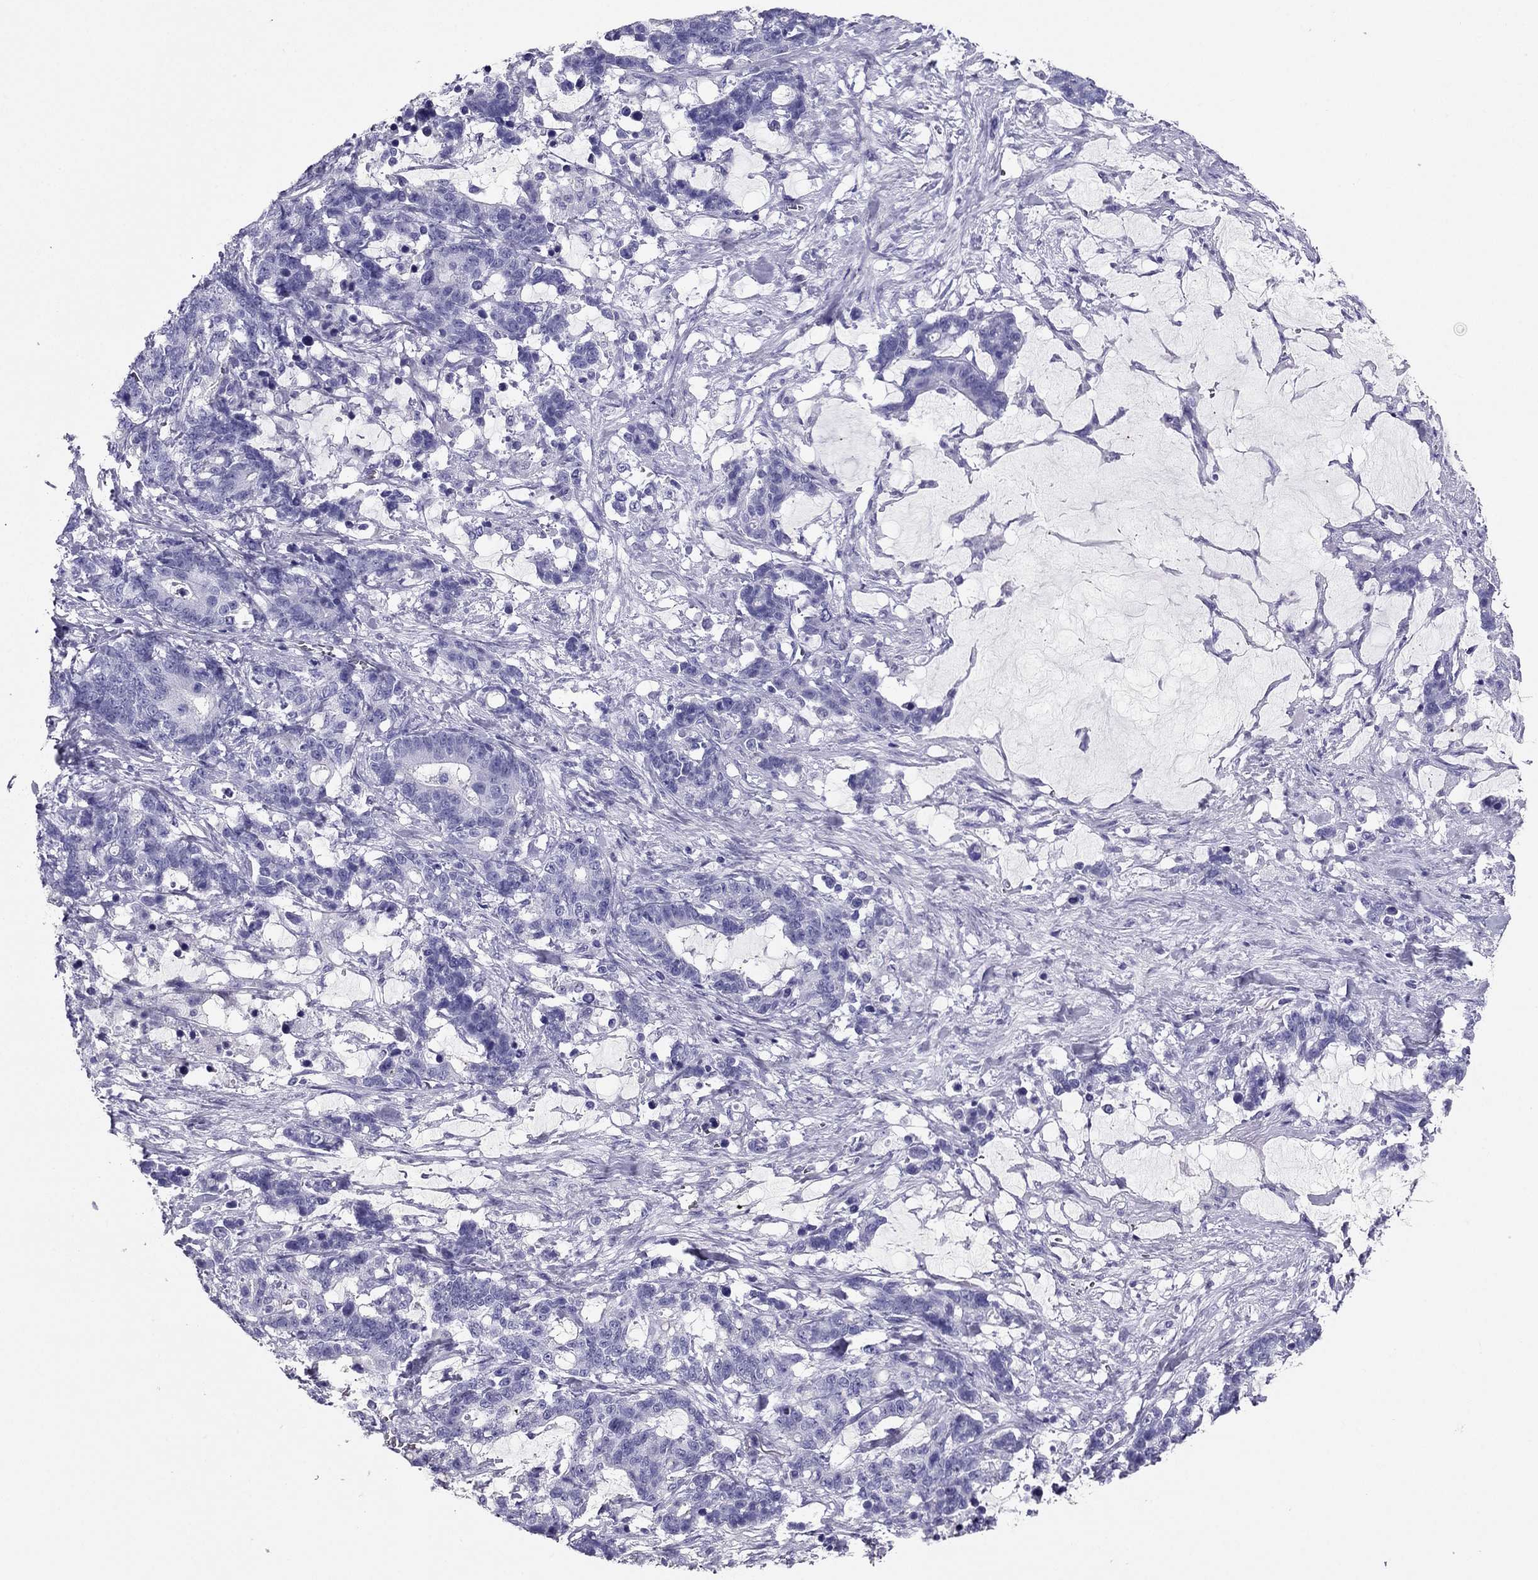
{"staining": {"intensity": "negative", "quantity": "none", "location": "none"}, "tissue": "stomach cancer", "cell_type": "Tumor cells", "image_type": "cancer", "snomed": [{"axis": "morphology", "description": "Normal tissue, NOS"}, {"axis": "morphology", "description": "Adenocarcinoma, NOS"}, {"axis": "topography", "description": "Stomach"}], "caption": "This photomicrograph is of stomach cancer stained with immunohistochemistry to label a protein in brown with the nuclei are counter-stained blue. There is no positivity in tumor cells.", "gene": "PDE6A", "patient": {"sex": "female", "age": 64}}